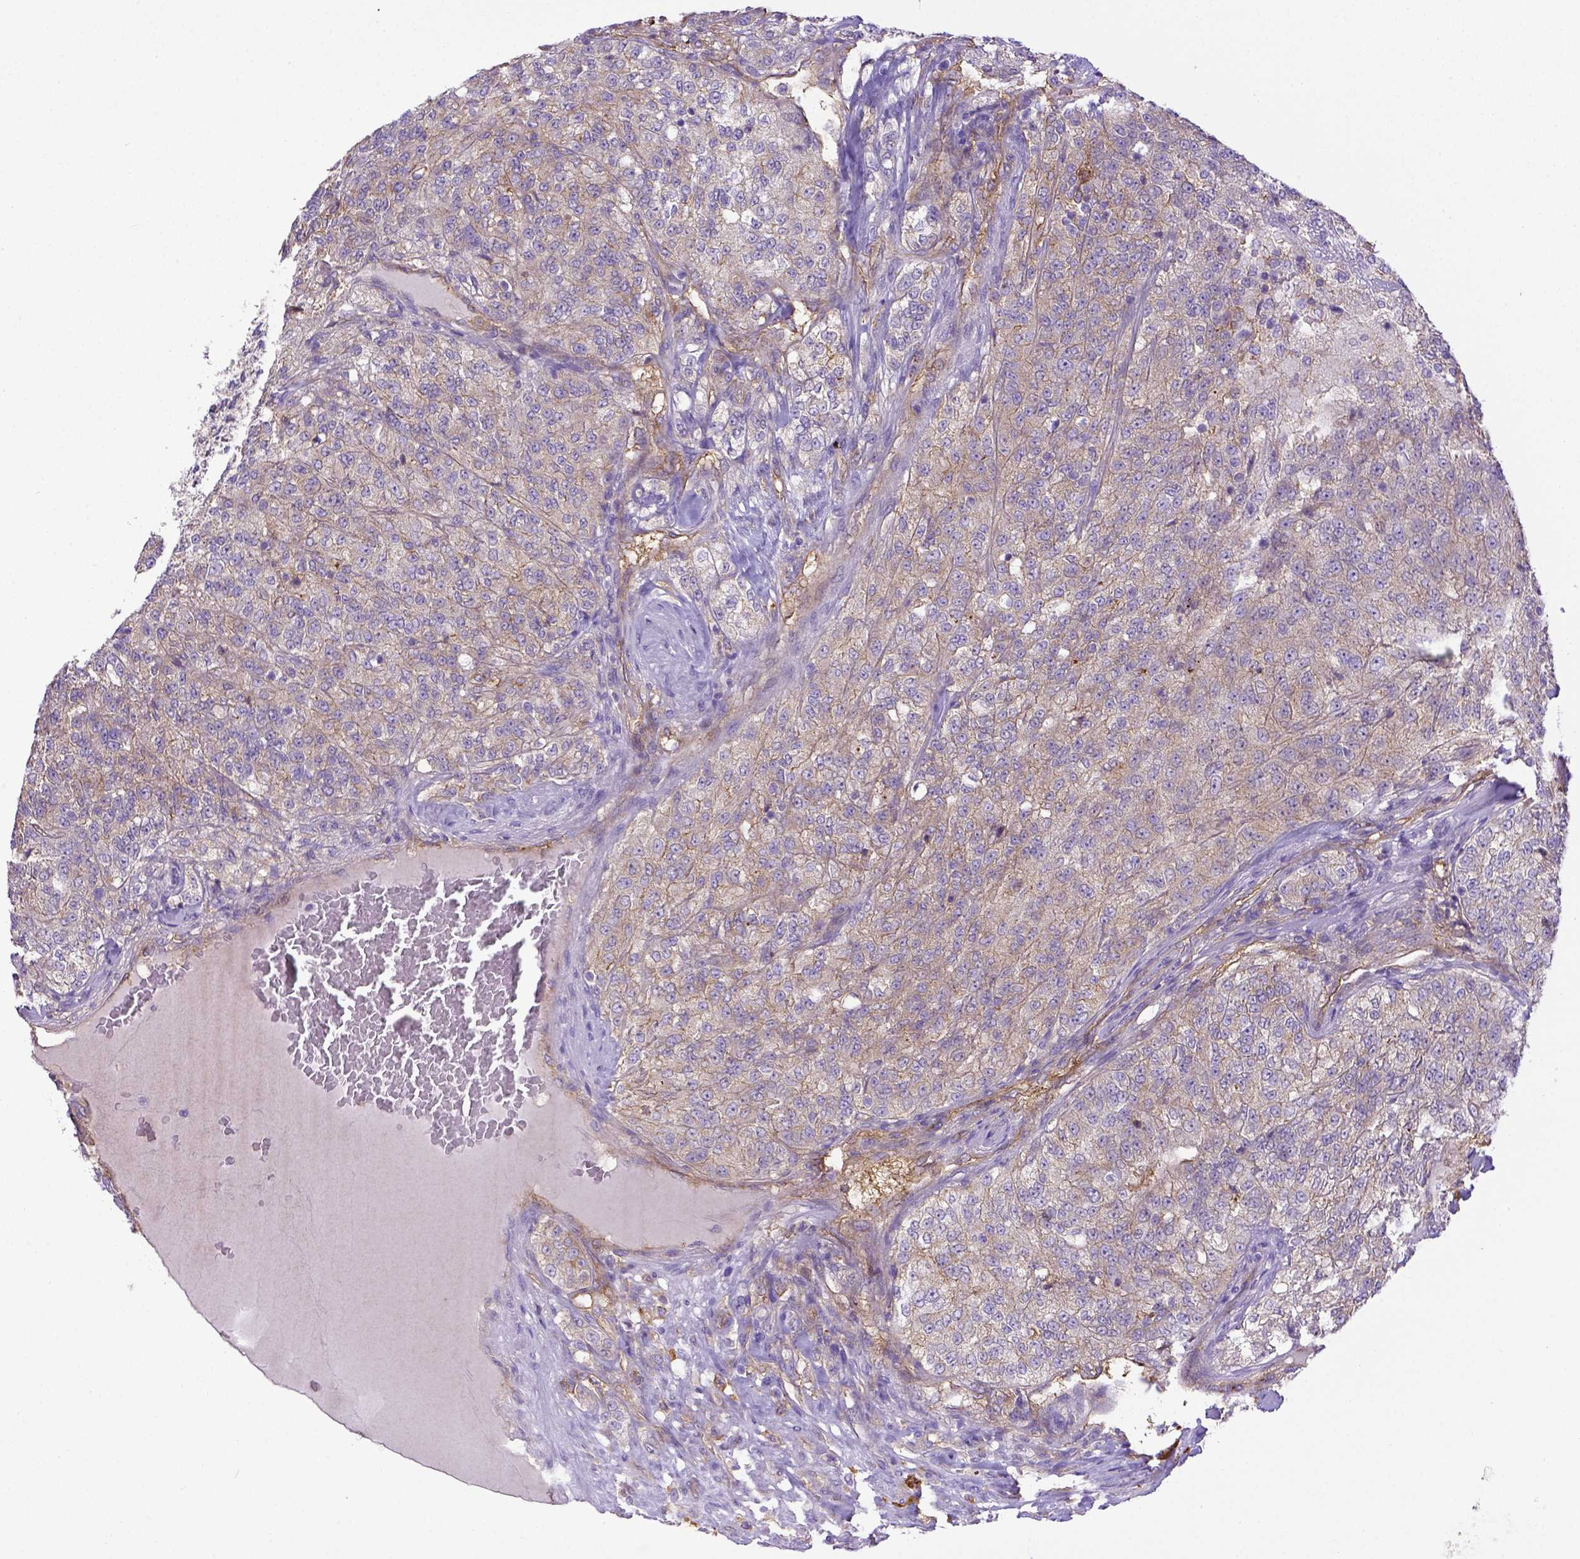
{"staining": {"intensity": "weak", "quantity": "<25%", "location": "cytoplasmic/membranous"}, "tissue": "renal cancer", "cell_type": "Tumor cells", "image_type": "cancer", "snomed": [{"axis": "morphology", "description": "Adenocarcinoma, NOS"}, {"axis": "topography", "description": "Kidney"}], "caption": "Tumor cells are negative for protein expression in human renal adenocarcinoma. Nuclei are stained in blue.", "gene": "CD40", "patient": {"sex": "female", "age": 63}}